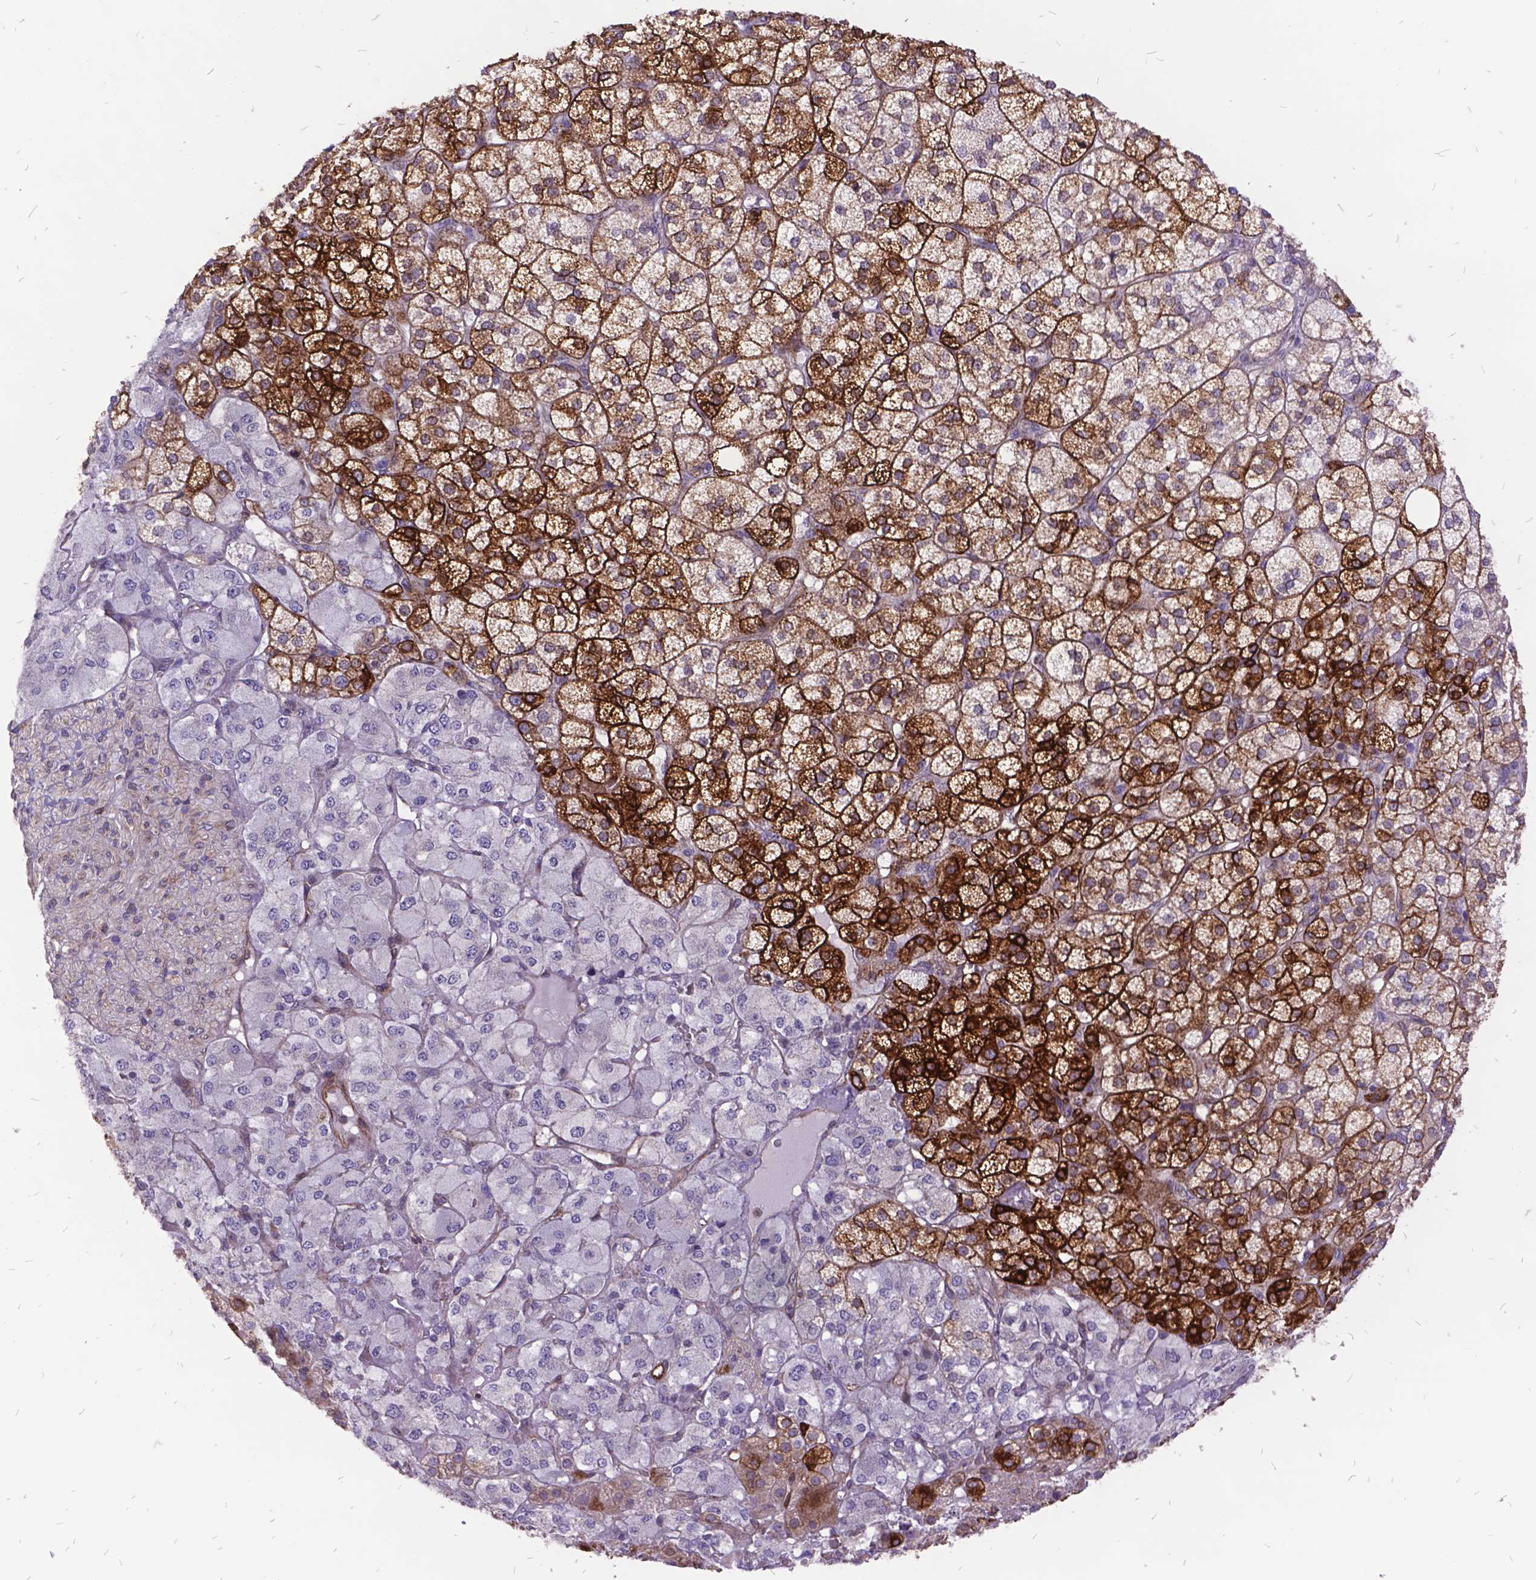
{"staining": {"intensity": "strong", "quantity": "25%-75%", "location": "cytoplasmic/membranous"}, "tissue": "adrenal gland", "cell_type": "Glandular cells", "image_type": "normal", "snomed": [{"axis": "morphology", "description": "Normal tissue, NOS"}, {"axis": "topography", "description": "Adrenal gland"}], "caption": "Immunohistochemical staining of benign adrenal gland demonstrates strong cytoplasmic/membranous protein positivity in about 25%-75% of glandular cells.", "gene": "GRB7", "patient": {"sex": "female", "age": 60}}